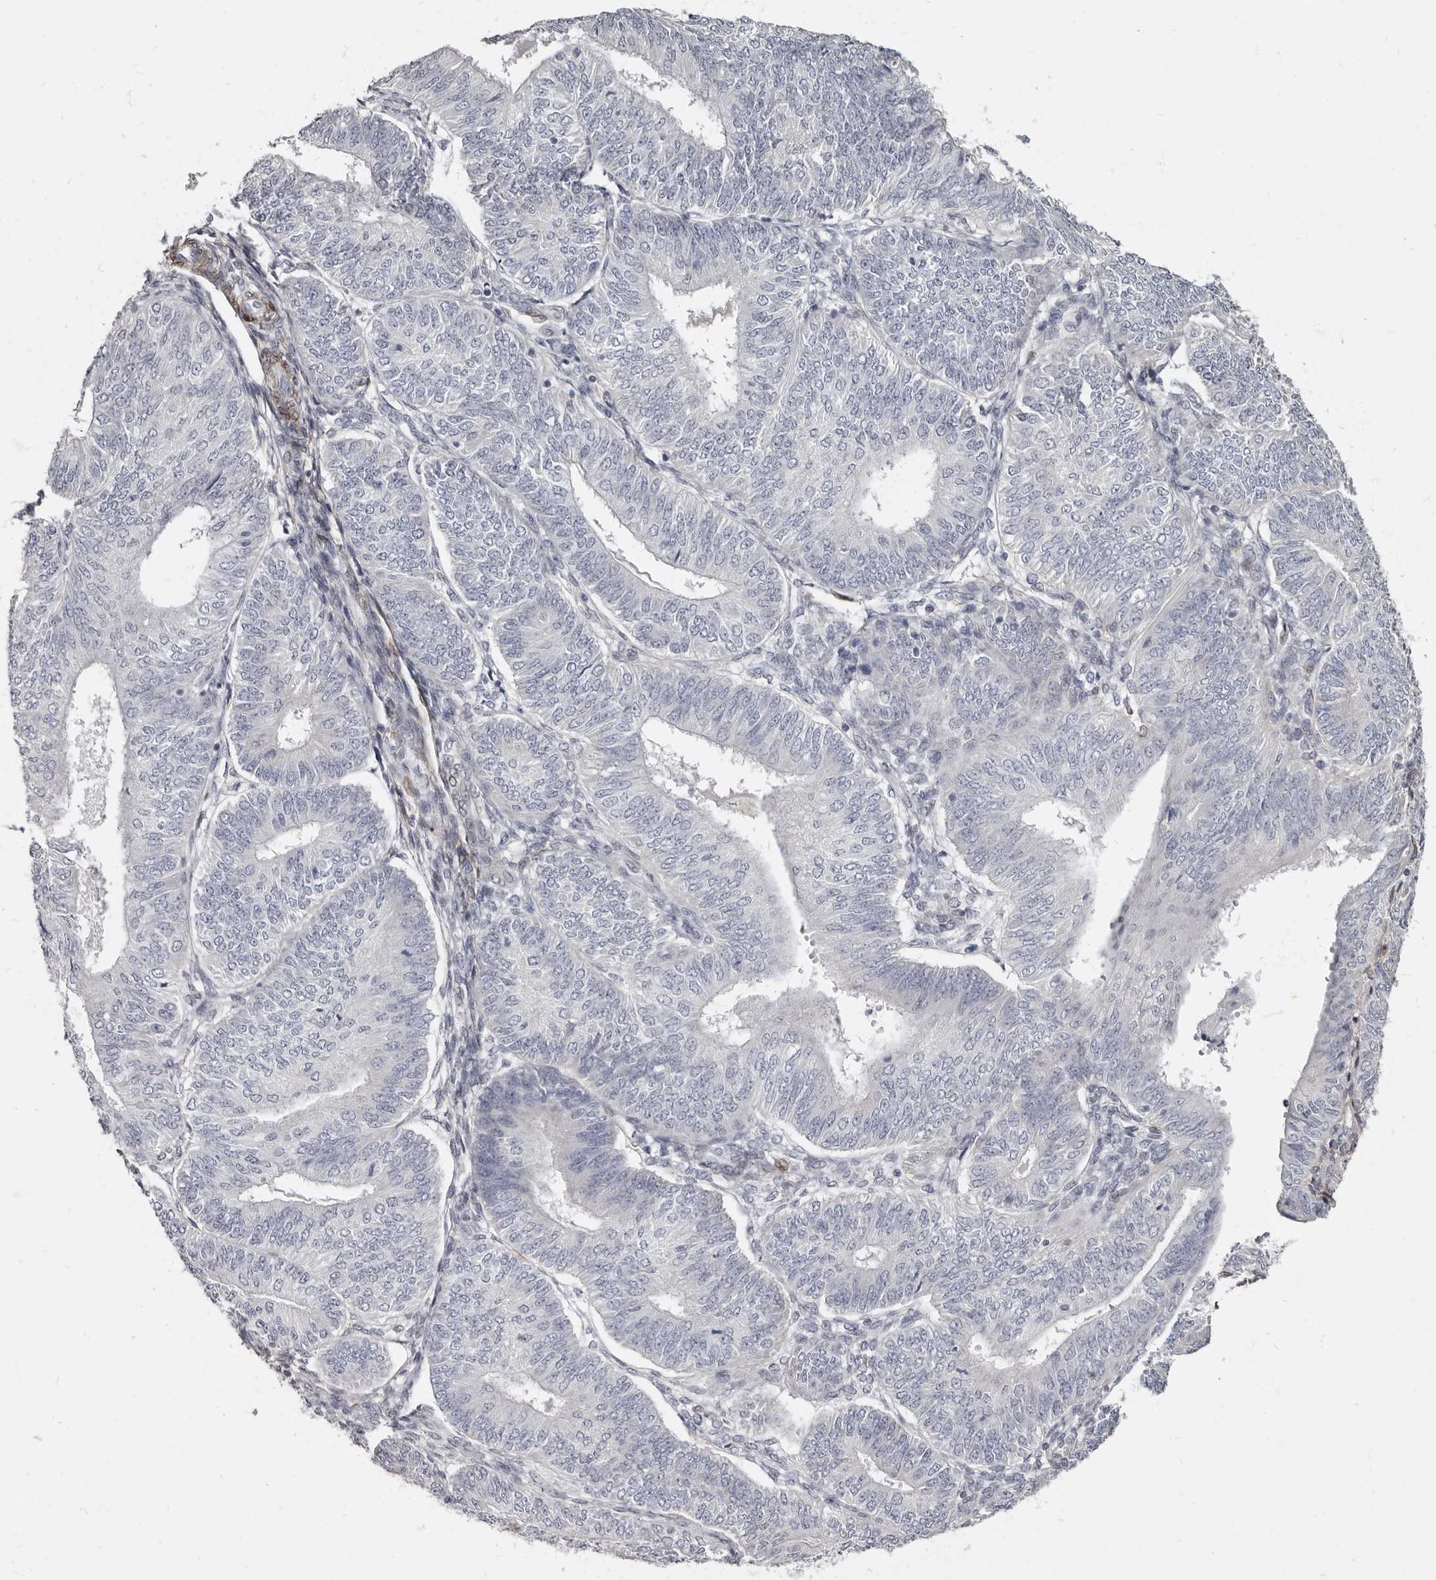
{"staining": {"intensity": "negative", "quantity": "none", "location": "none"}, "tissue": "endometrial cancer", "cell_type": "Tumor cells", "image_type": "cancer", "snomed": [{"axis": "morphology", "description": "Adenocarcinoma, NOS"}, {"axis": "topography", "description": "Endometrium"}], "caption": "A histopathology image of adenocarcinoma (endometrial) stained for a protein exhibits no brown staining in tumor cells.", "gene": "MRGPRF", "patient": {"sex": "female", "age": 58}}